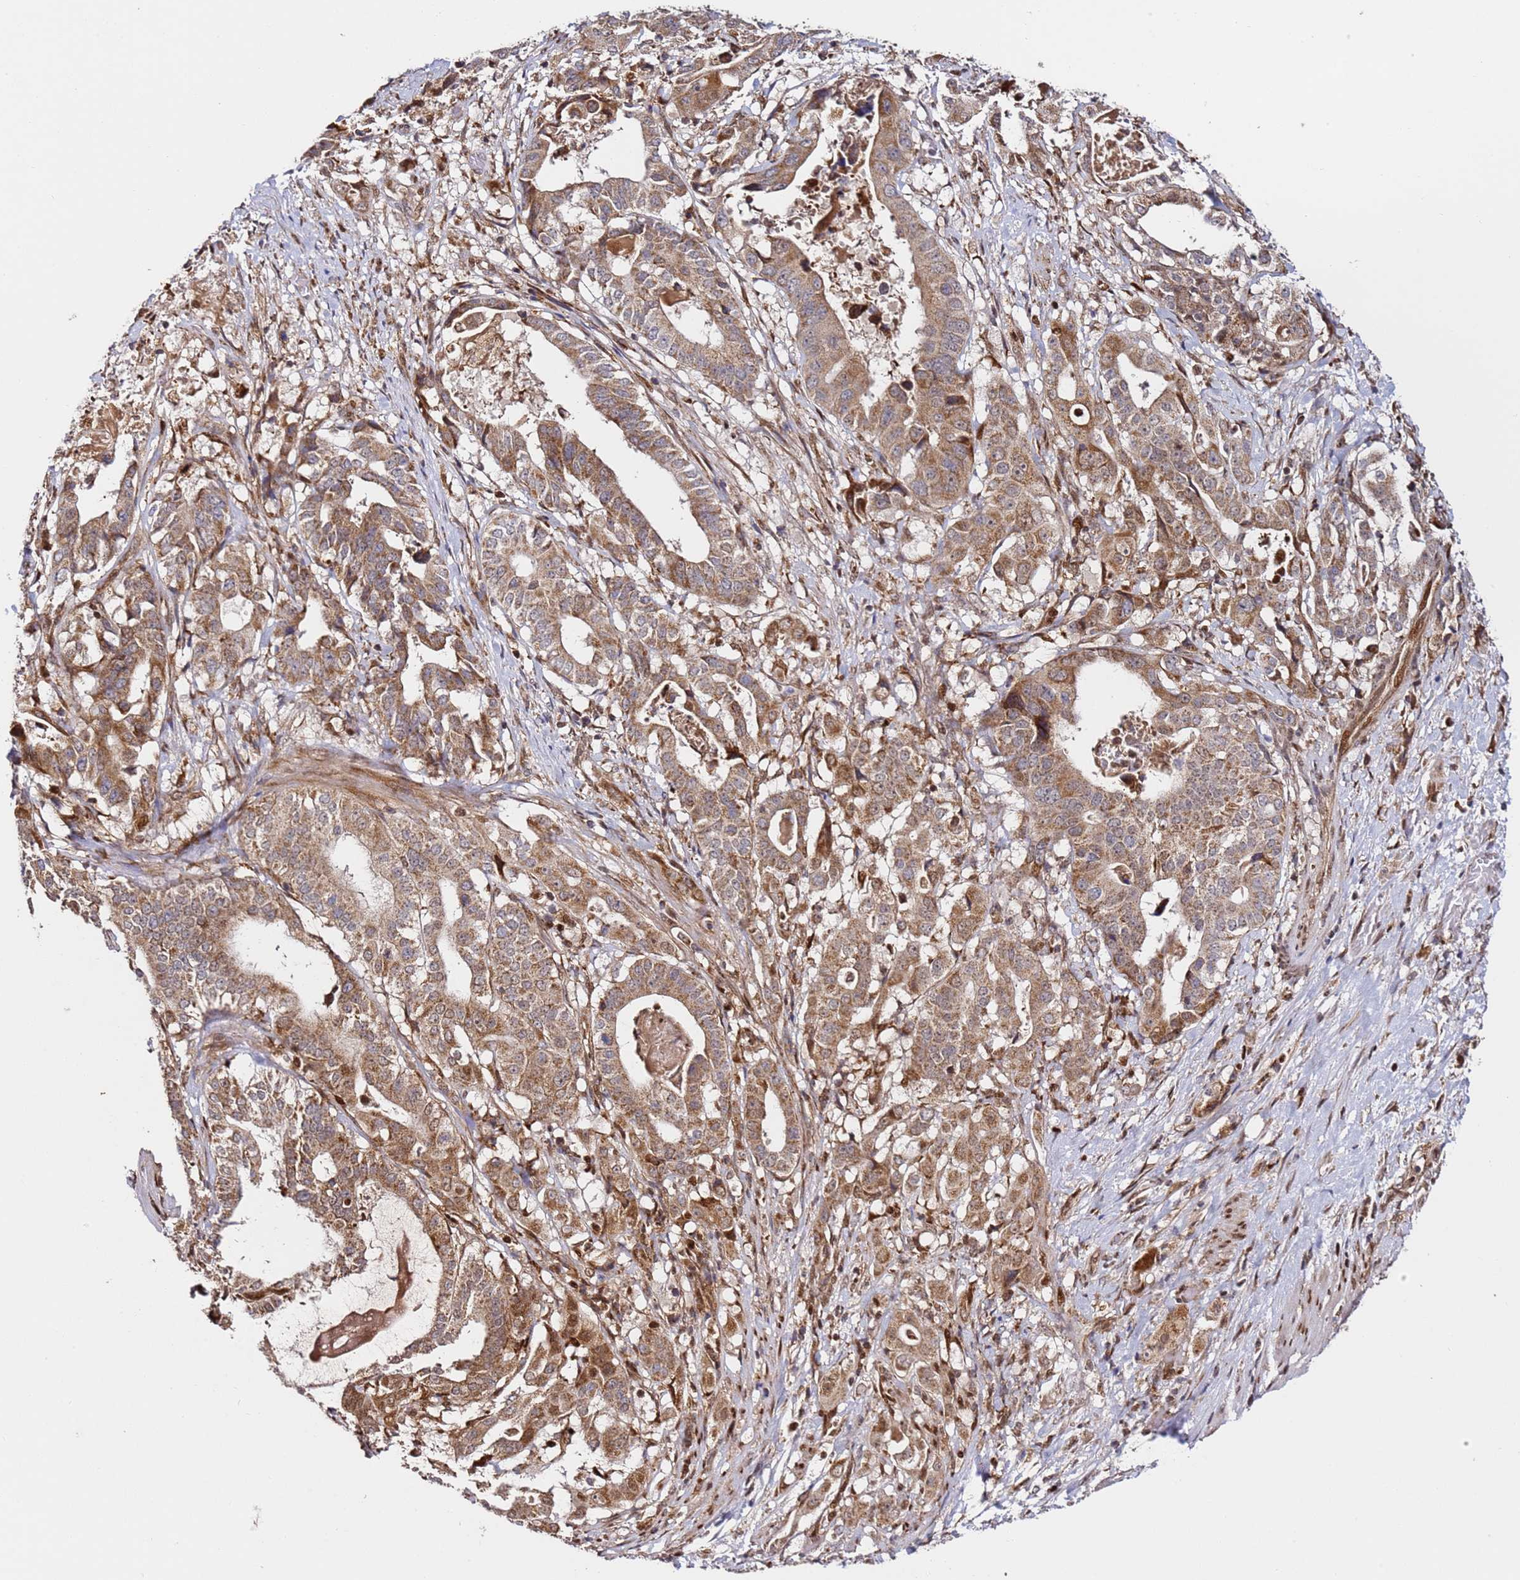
{"staining": {"intensity": "moderate", "quantity": ">75%", "location": "cytoplasmic/membranous"}, "tissue": "stomach cancer", "cell_type": "Tumor cells", "image_type": "cancer", "snomed": [{"axis": "morphology", "description": "Adenocarcinoma, NOS"}, {"axis": "topography", "description": "Stomach"}], "caption": "Moderate cytoplasmic/membranous positivity is identified in approximately >75% of tumor cells in adenocarcinoma (stomach). (DAB IHC with brightfield microscopy, high magnification).", "gene": "SMOX", "patient": {"sex": "male", "age": 48}}